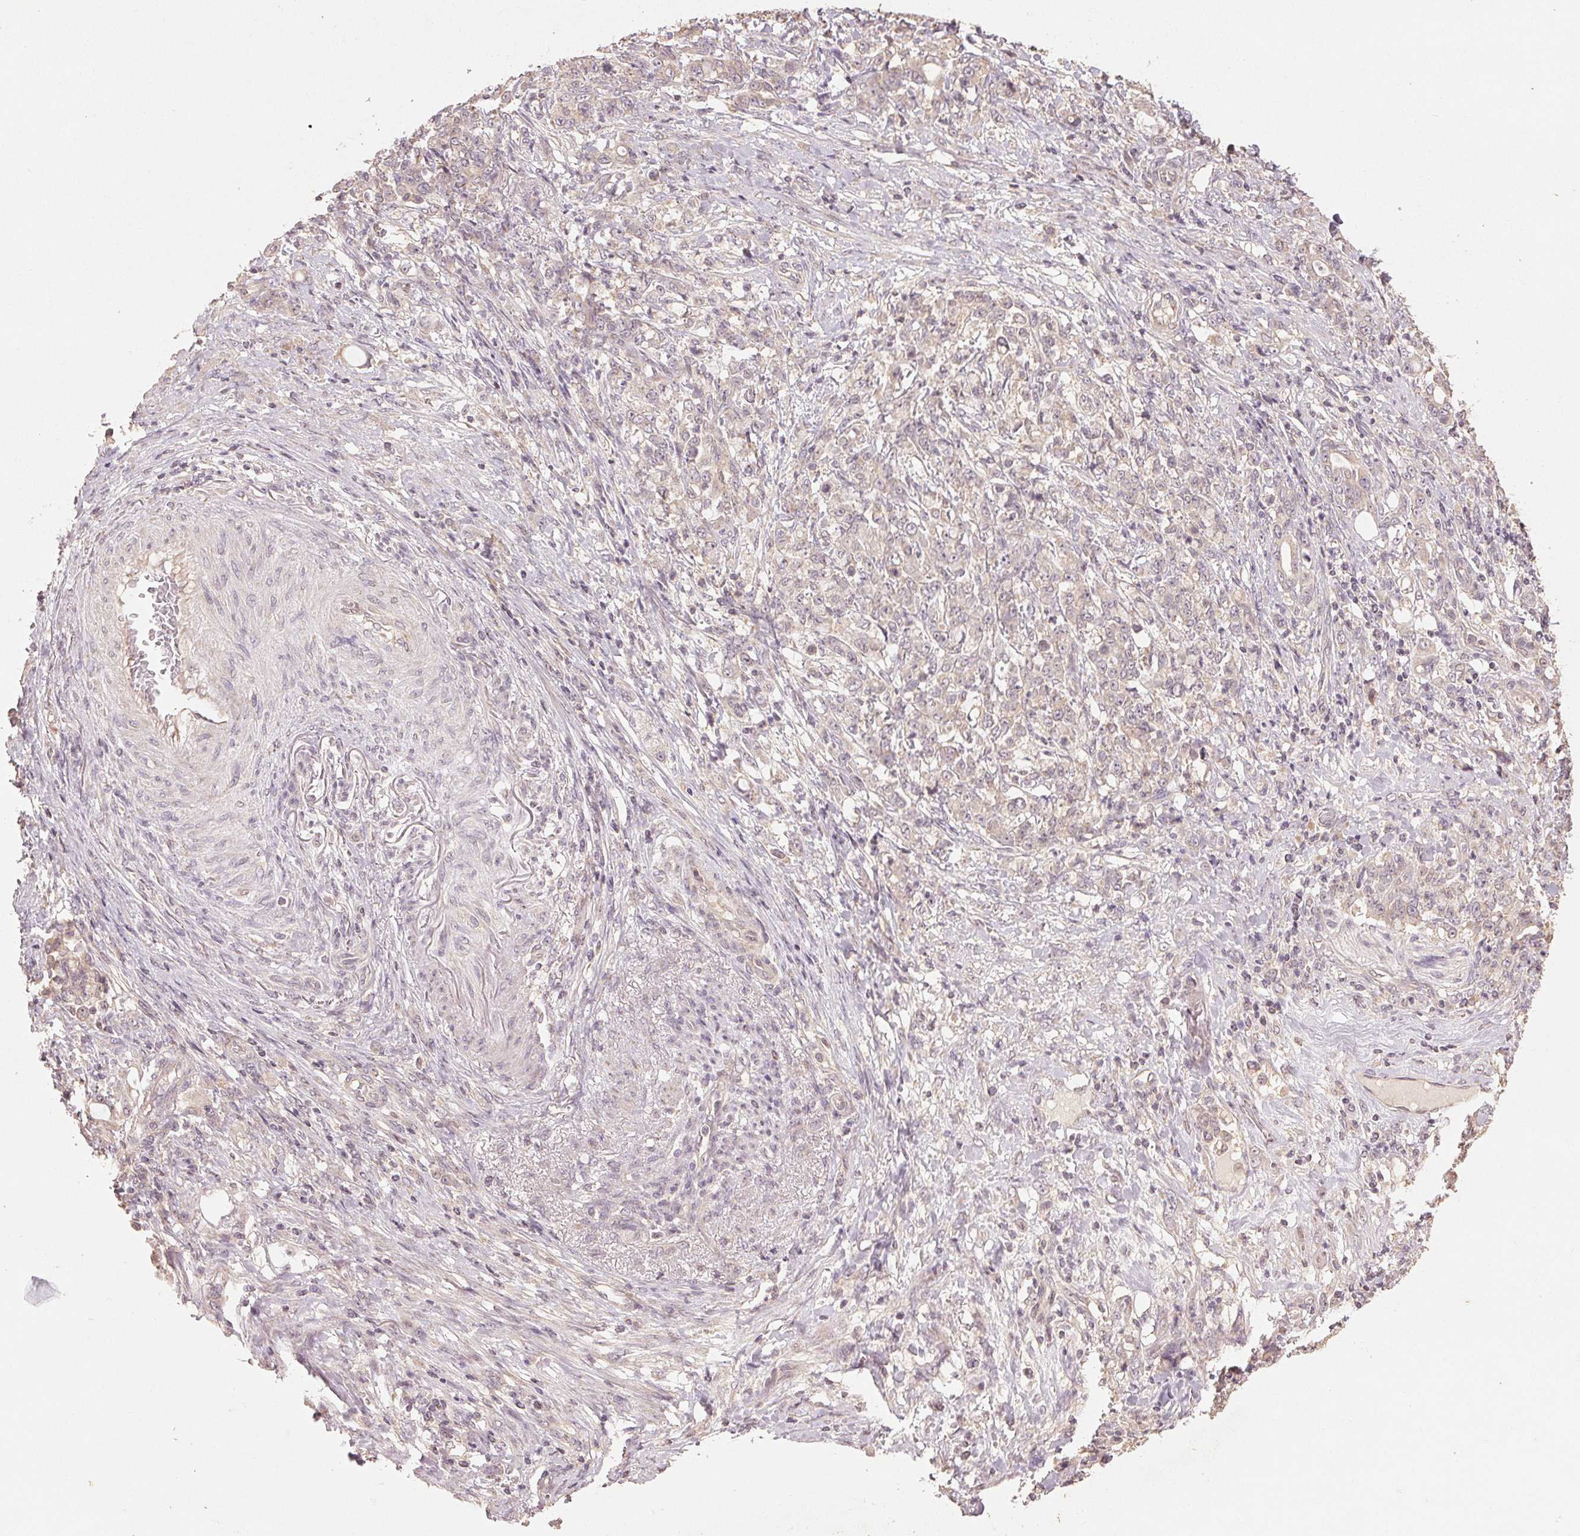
{"staining": {"intensity": "negative", "quantity": "none", "location": "none"}, "tissue": "stomach cancer", "cell_type": "Tumor cells", "image_type": "cancer", "snomed": [{"axis": "morphology", "description": "Adenocarcinoma, NOS"}, {"axis": "topography", "description": "Stomach"}], "caption": "Tumor cells show no significant protein positivity in stomach adenocarcinoma. (DAB (3,3'-diaminobenzidine) immunohistochemistry (IHC) visualized using brightfield microscopy, high magnification).", "gene": "COX14", "patient": {"sex": "female", "age": 79}}